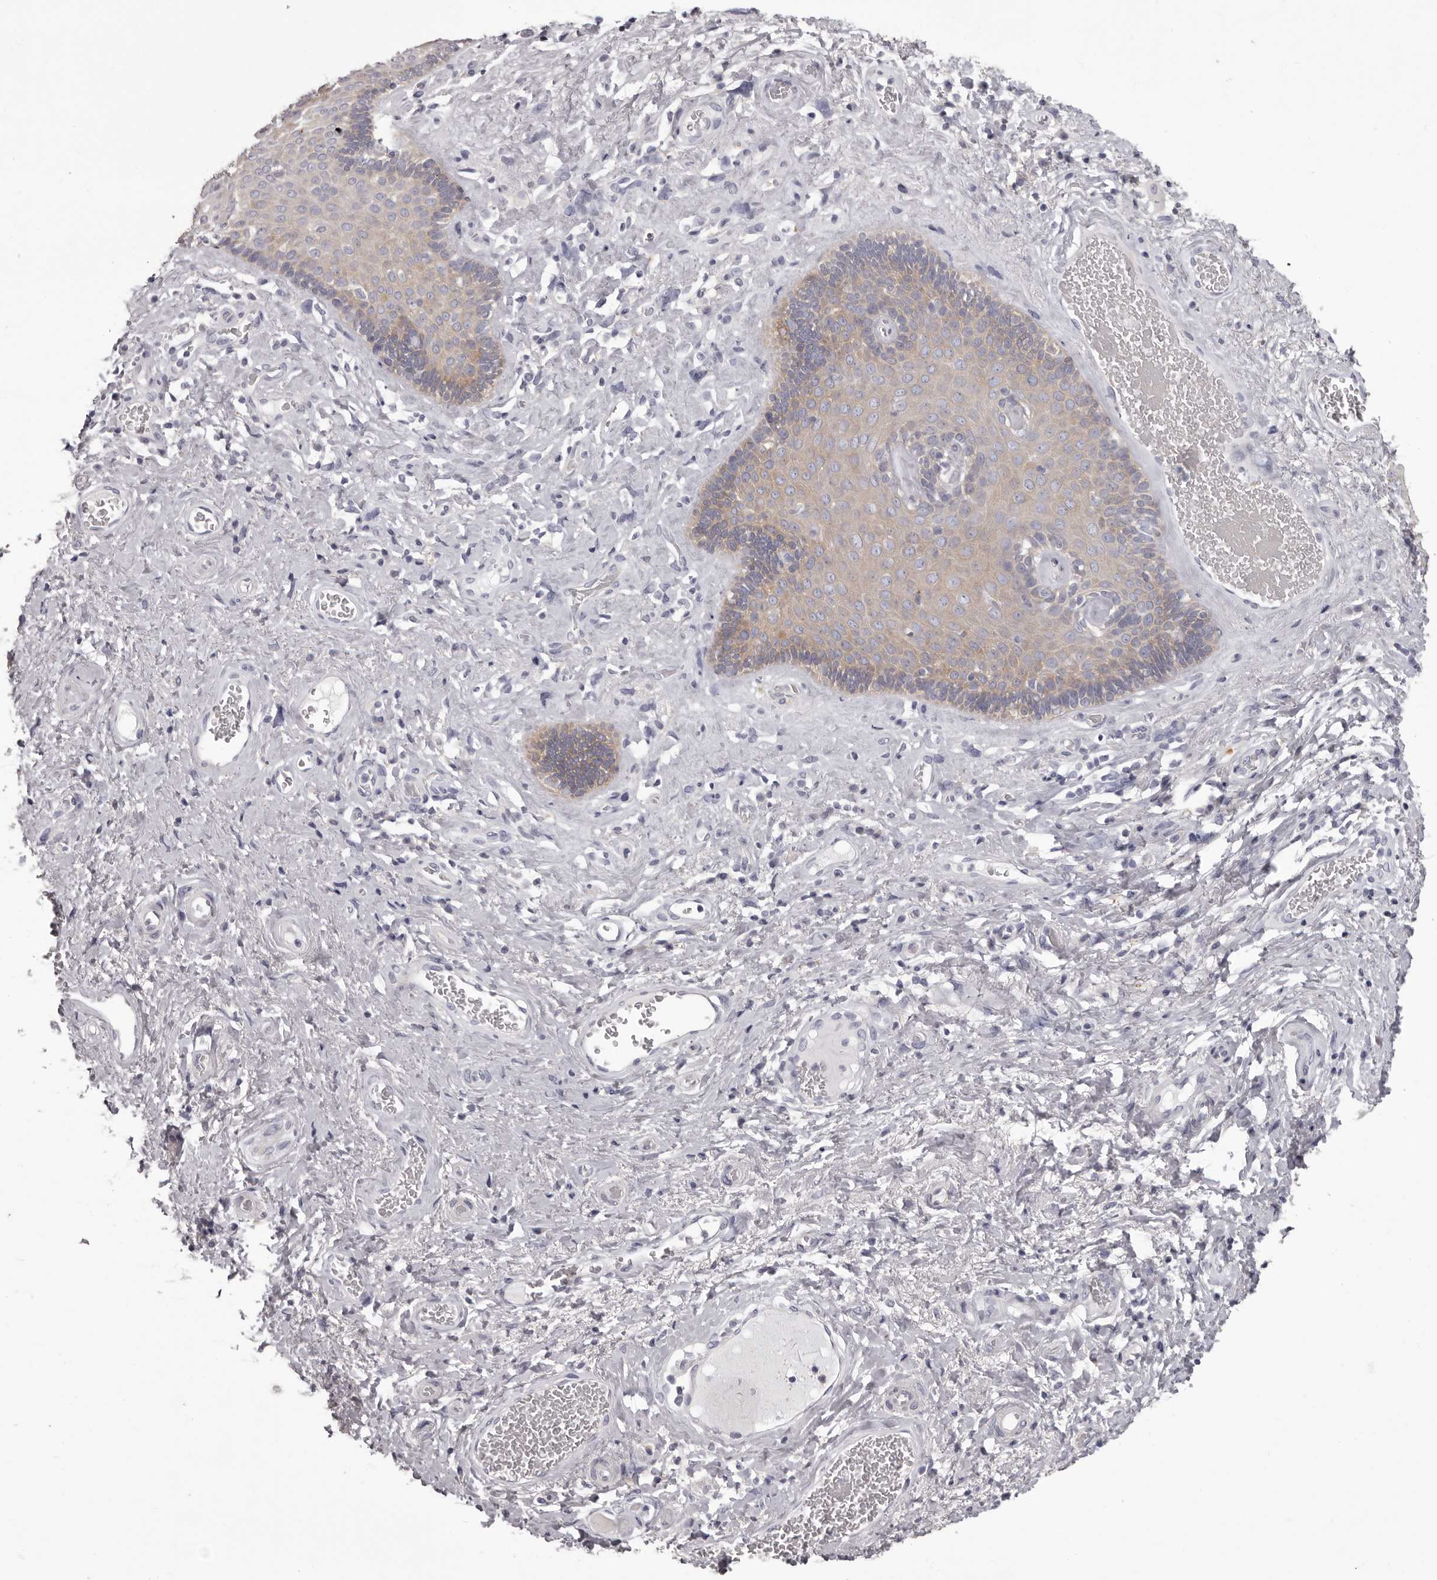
{"staining": {"intensity": "weak", "quantity": "<25%", "location": "cytoplasmic/membranous"}, "tissue": "skin", "cell_type": "Epidermal cells", "image_type": "normal", "snomed": [{"axis": "morphology", "description": "Normal tissue, NOS"}, {"axis": "topography", "description": "Anal"}], "caption": "The IHC image has no significant positivity in epidermal cells of skin. (DAB (3,3'-diaminobenzidine) immunohistochemistry (IHC) with hematoxylin counter stain).", "gene": "APEH", "patient": {"sex": "male", "age": 69}}